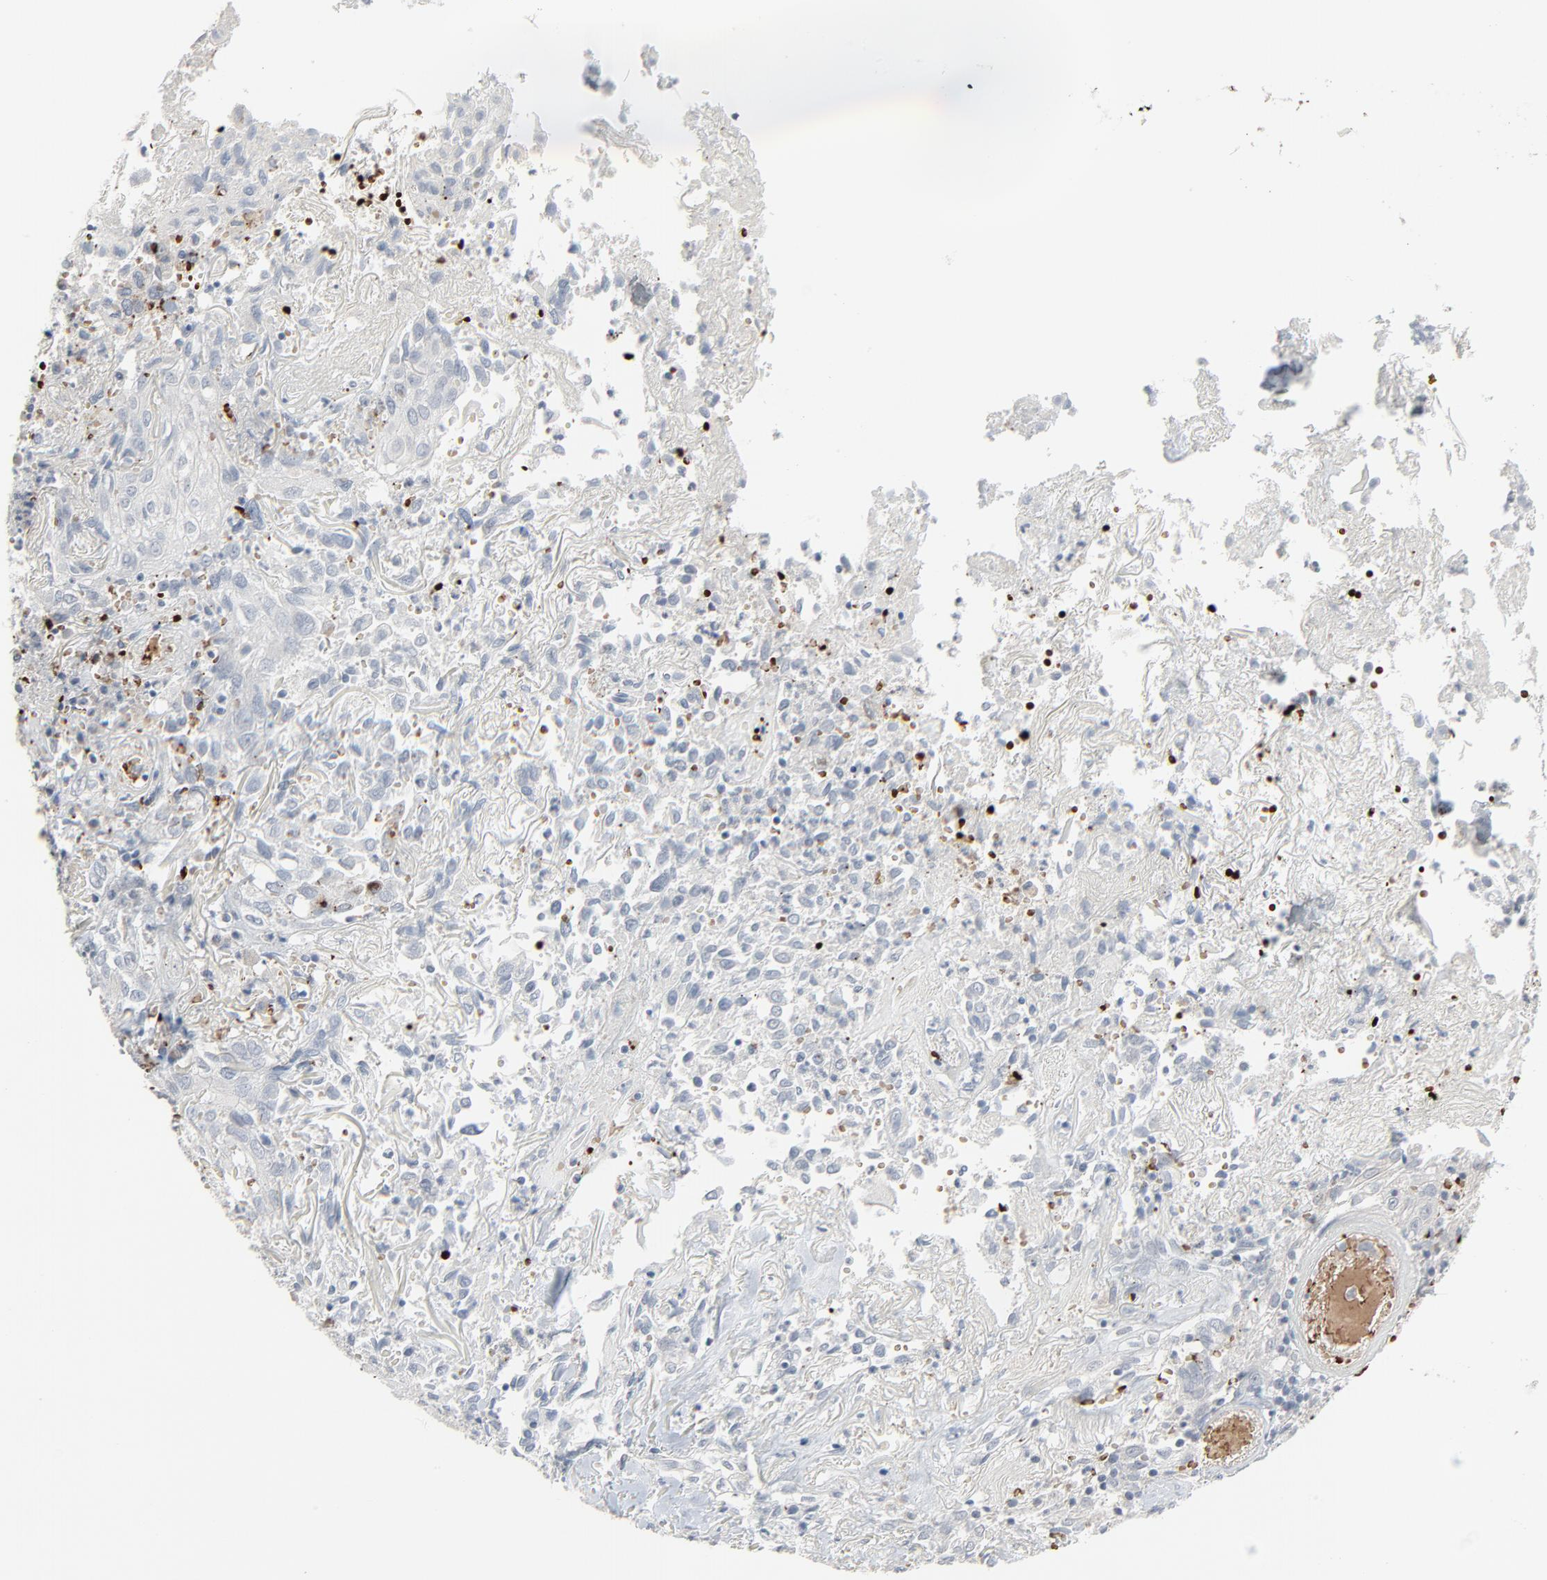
{"staining": {"intensity": "negative", "quantity": "none", "location": "none"}, "tissue": "skin cancer", "cell_type": "Tumor cells", "image_type": "cancer", "snomed": [{"axis": "morphology", "description": "Squamous cell carcinoma, NOS"}, {"axis": "topography", "description": "Skin"}], "caption": "Immunohistochemical staining of skin cancer (squamous cell carcinoma) shows no significant staining in tumor cells. Brightfield microscopy of immunohistochemistry (IHC) stained with DAB (brown) and hematoxylin (blue), captured at high magnification.", "gene": "SAGE1", "patient": {"sex": "male", "age": 65}}